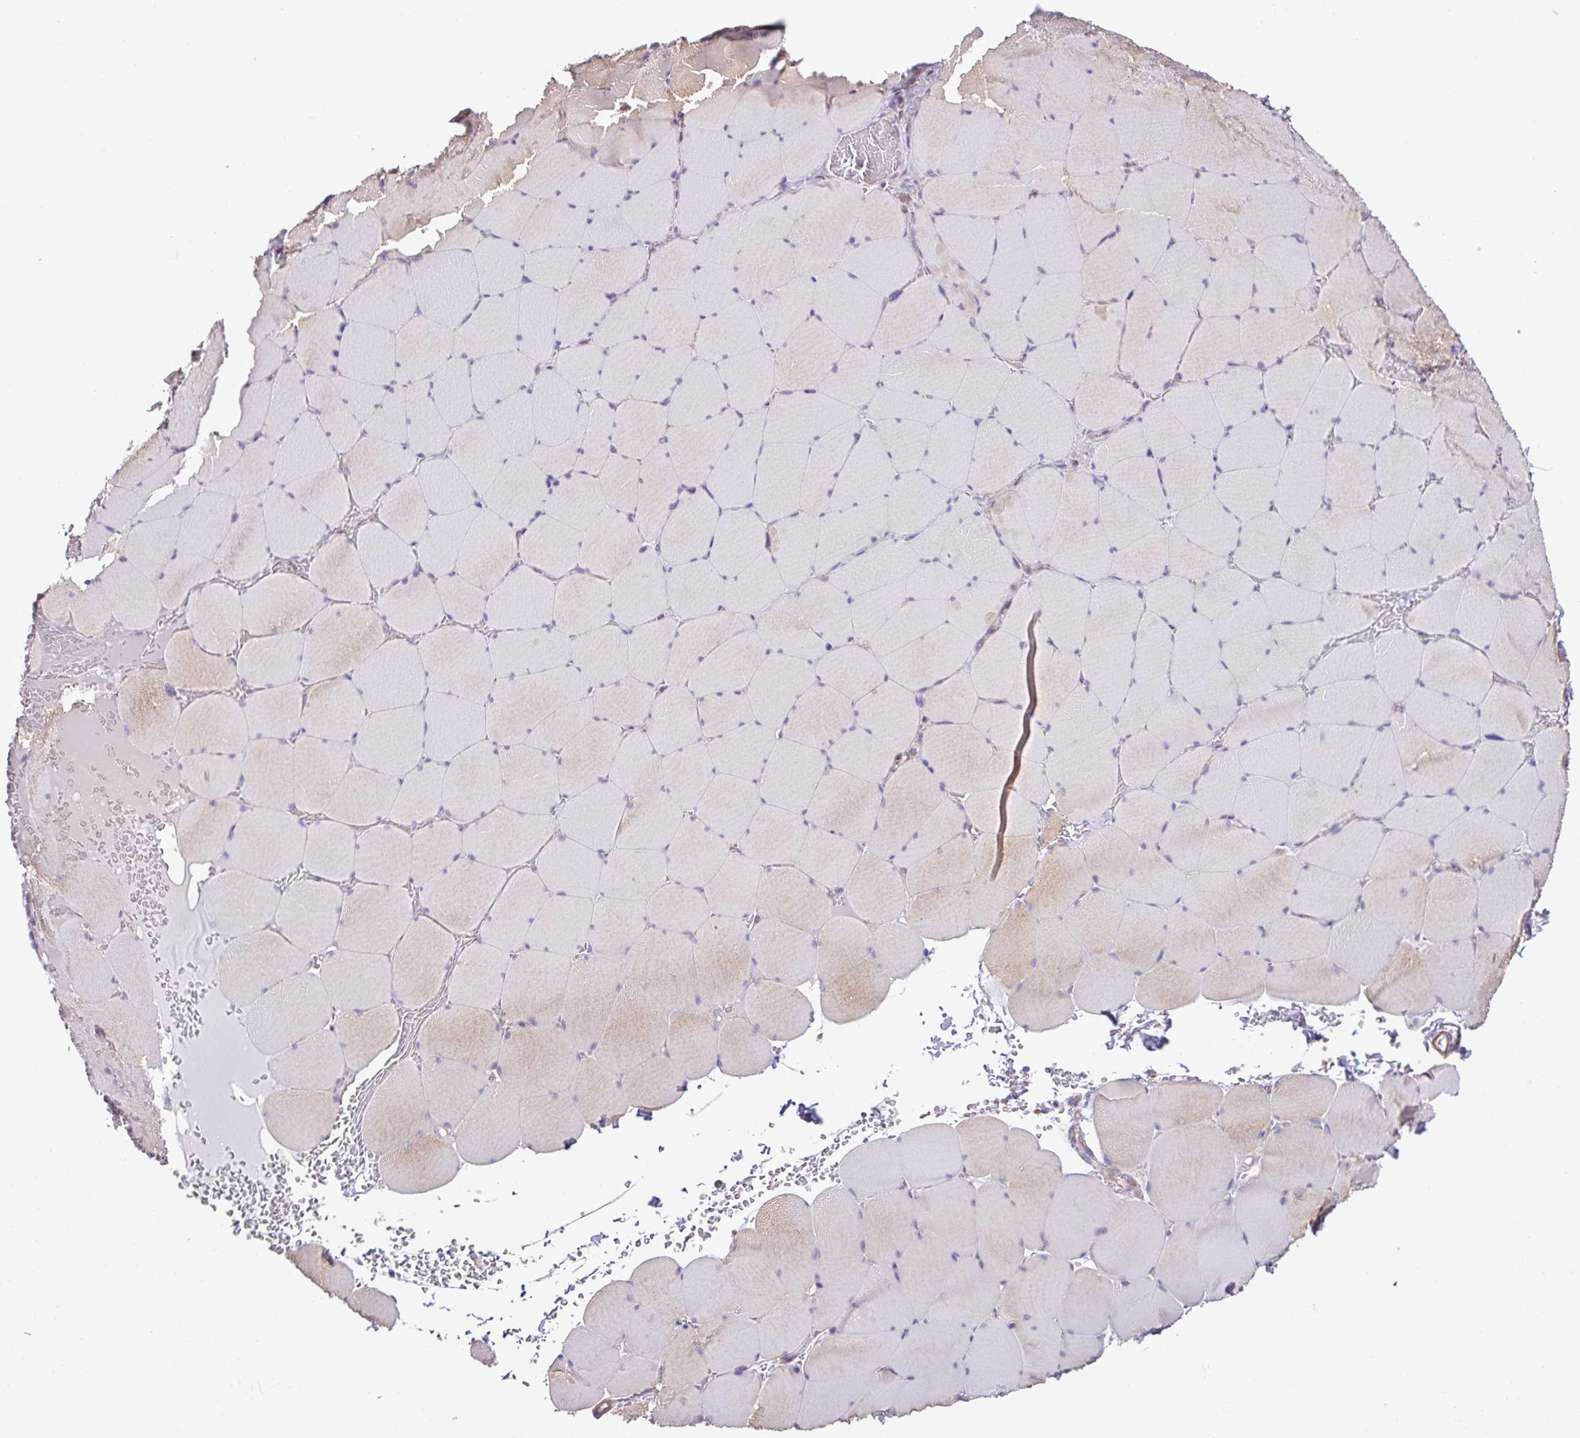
{"staining": {"intensity": "weak", "quantity": "25%-75%", "location": "cytoplasmic/membranous"}, "tissue": "skeletal muscle", "cell_type": "Myocytes", "image_type": "normal", "snomed": [{"axis": "morphology", "description": "Normal tissue, NOS"}, {"axis": "topography", "description": "Skeletal muscle"}, {"axis": "topography", "description": "Head-Neck"}], "caption": "Immunohistochemistry (IHC) histopathology image of unremarkable human skeletal muscle stained for a protein (brown), which exhibits low levels of weak cytoplasmic/membranous positivity in about 25%-75% of myocytes.", "gene": "ZSCAN5A", "patient": {"sex": "male", "age": 66}}